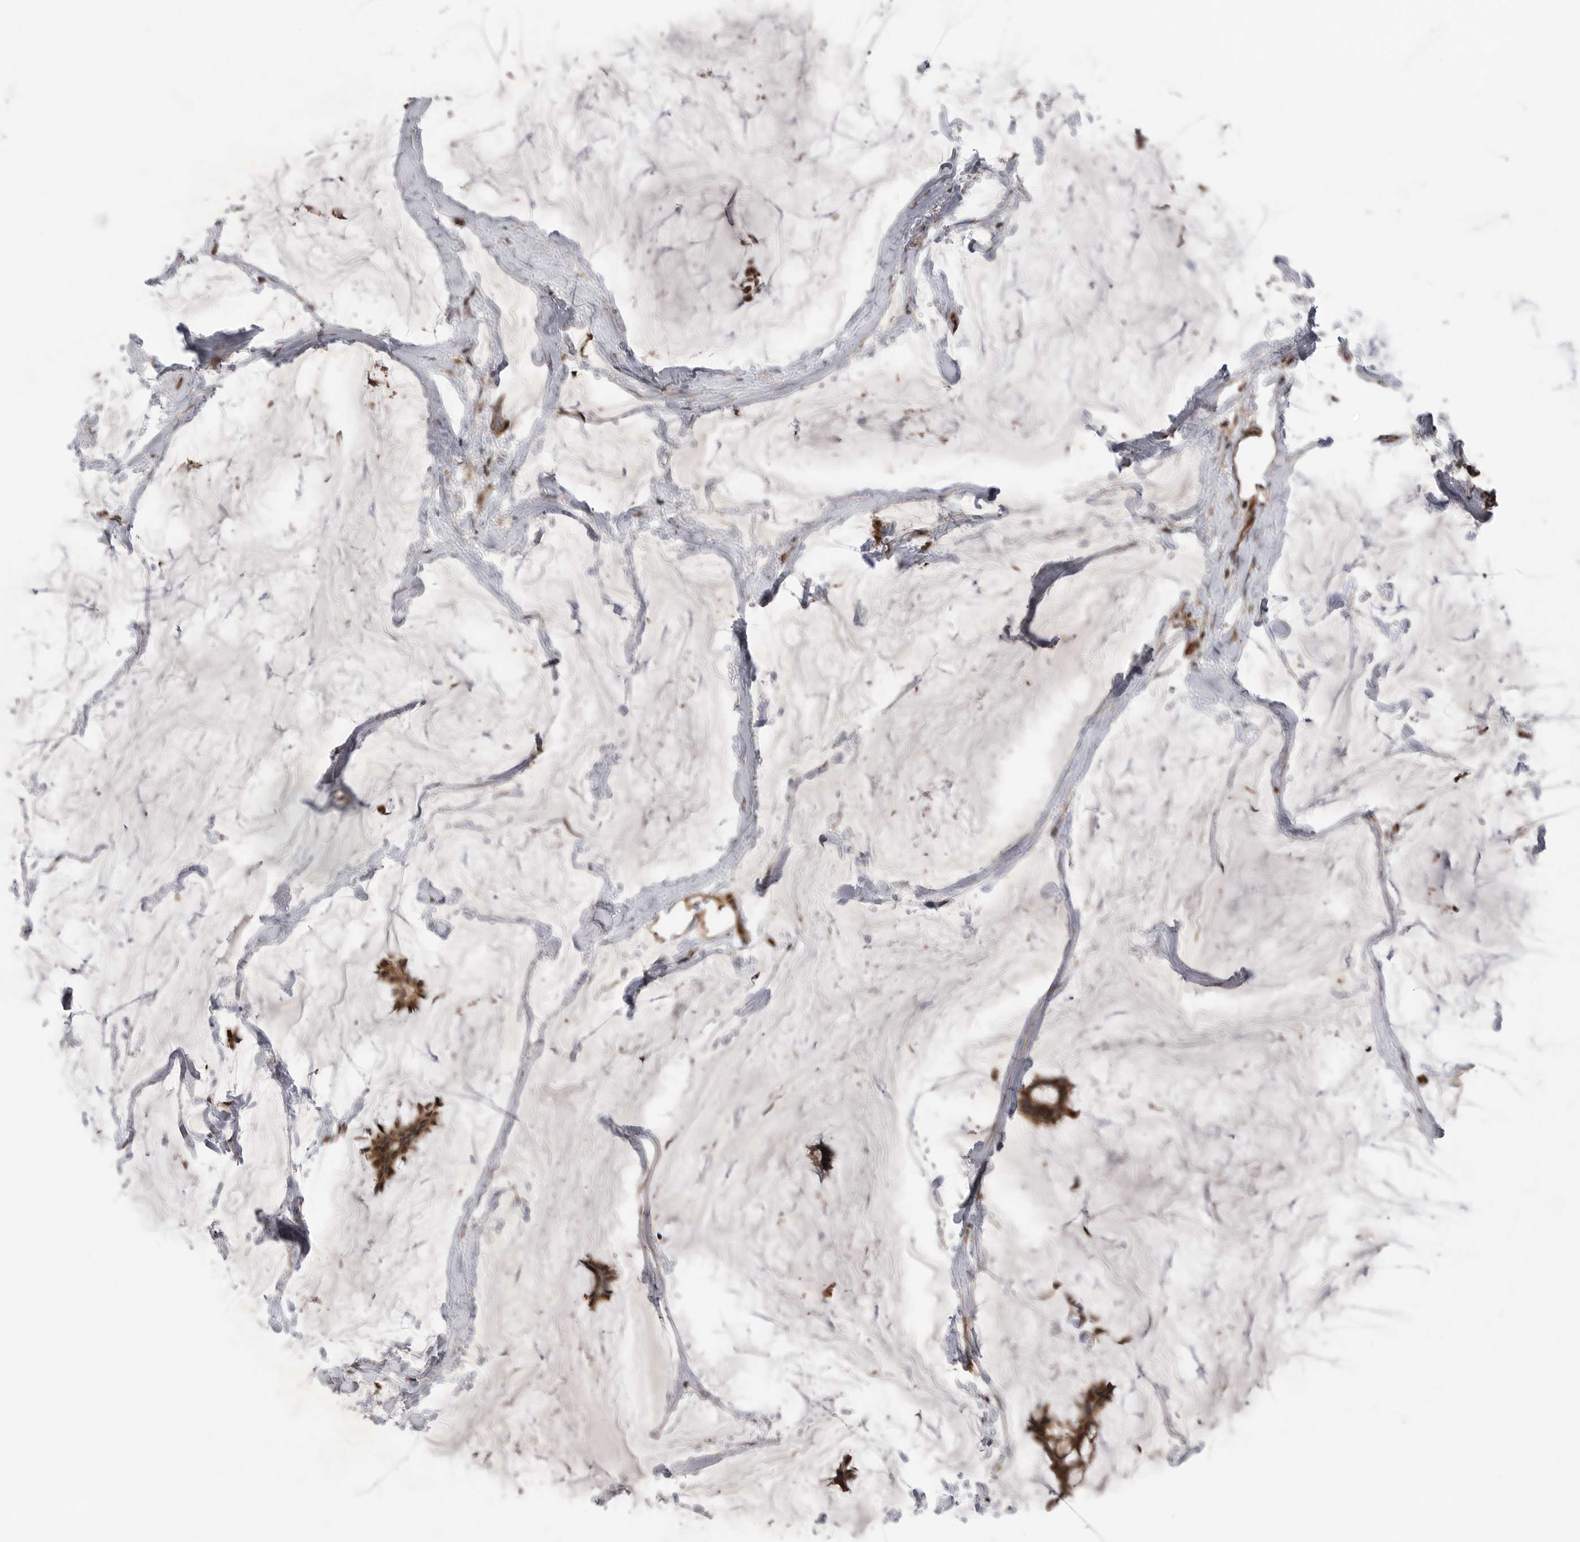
{"staining": {"intensity": "moderate", "quantity": ">75%", "location": "cytoplasmic/membranous"}, "tissue": "breast cancer", "cell_type": "Tumor cells", "image_type": "cancer", "snomed": [{"axis": "morphology", "description": "Duct carcinoma"}, {"axis": "topography", "description": "Breast"}], "caption": "Breast invasive ductal carcinoma stained for a protein (brown) exhibits moderate cytoplasmic/membranous positive staining in about >75% of tumor cells.", "gene": "PEAK1", "patient": {"sex": "female", "age": 93}}